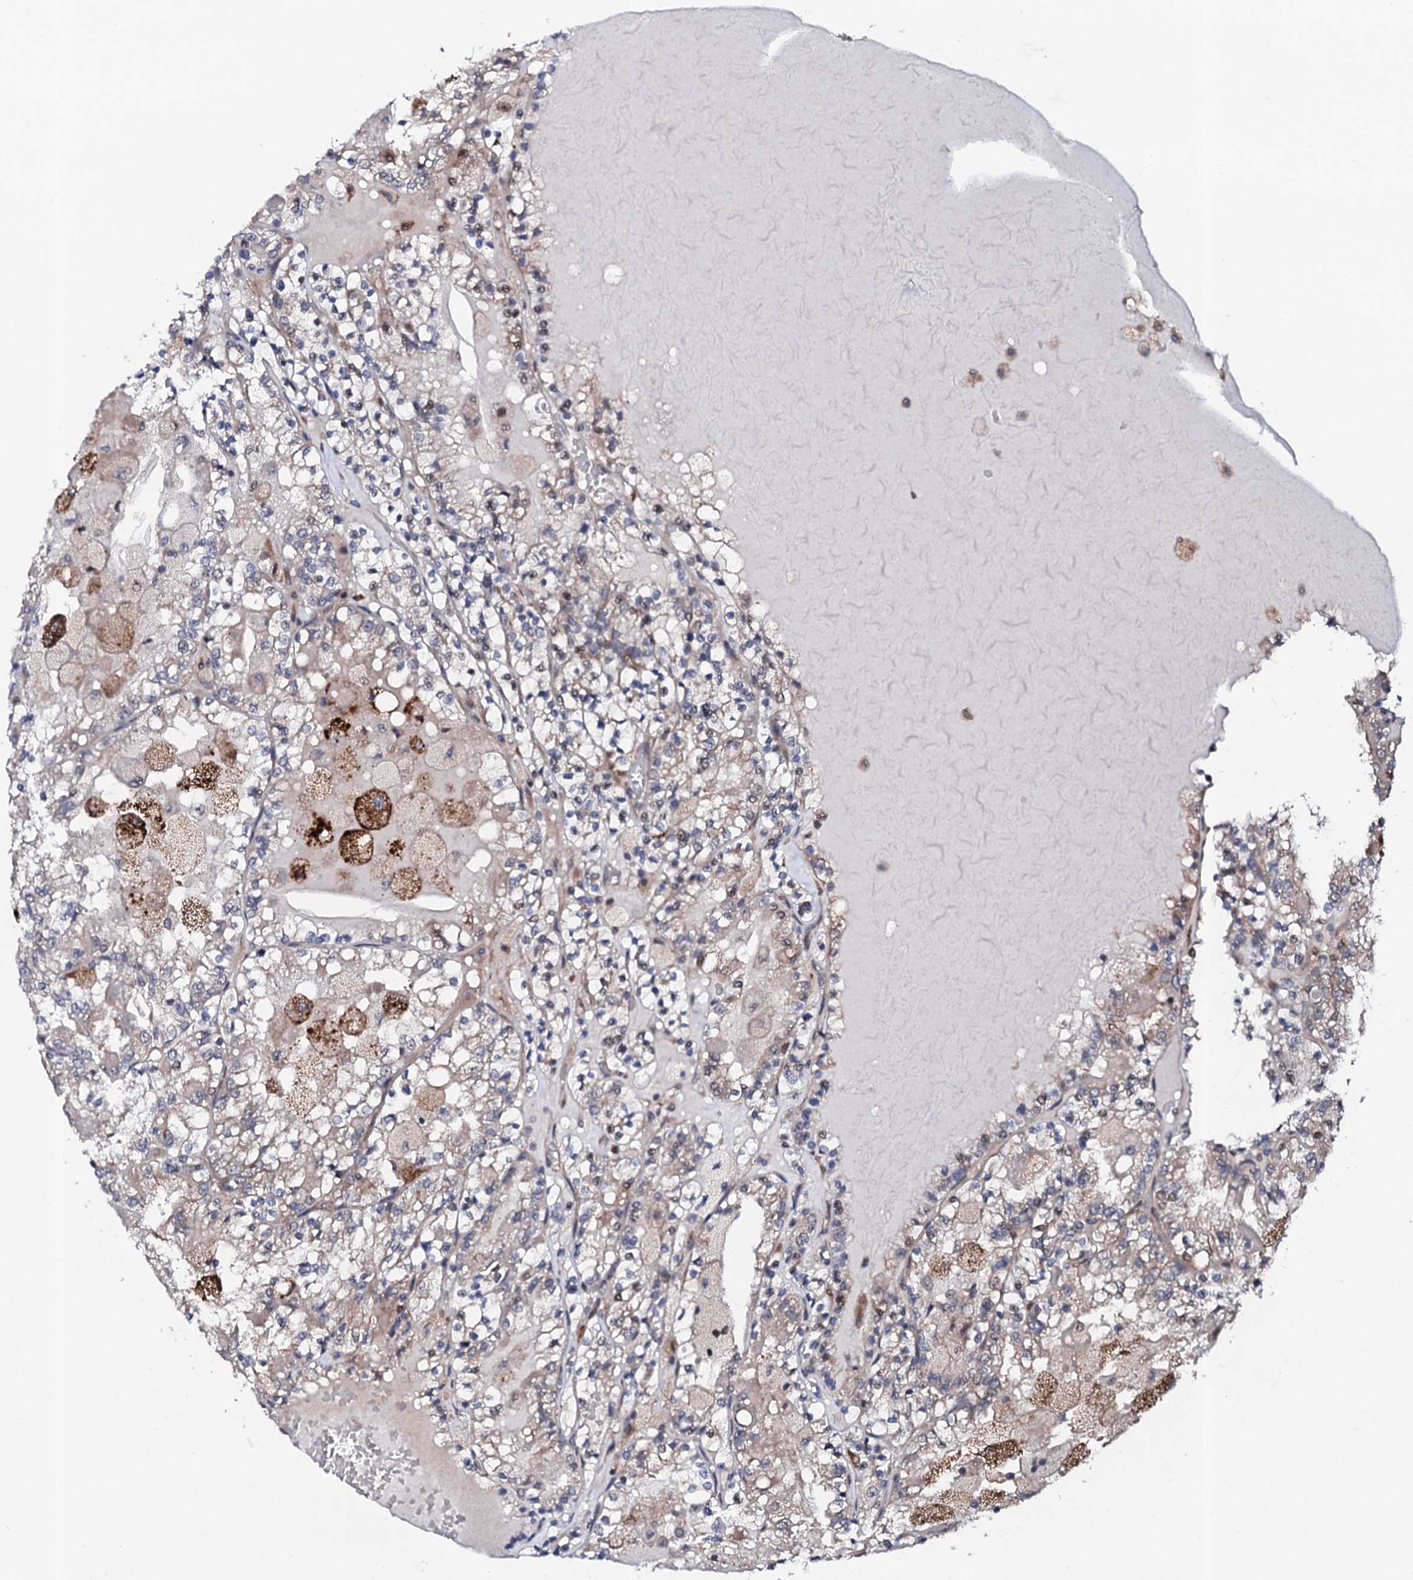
{"staining": {"intensity": "weak", "quantity": "<25%", "location": "cytoplasmic/membranous"}, "tissue": "renal cancer", "cell_type": "Tumor cells", "image_type": "cancer", "snomed": [{"axis": "morphology", "description": "Adenocarcinoma, NOS"}, {"axis": "topography", "description": "Kidney"}], "caption": "Immunohistochemistry (IHC) photomicrograph of renal cancer (adenocarcinoma) stained for a protein (brown), which reveals no positivity in tumor cells.", "gene": "CIAO2A", "patient": {"sex": "female", "age": 56}}